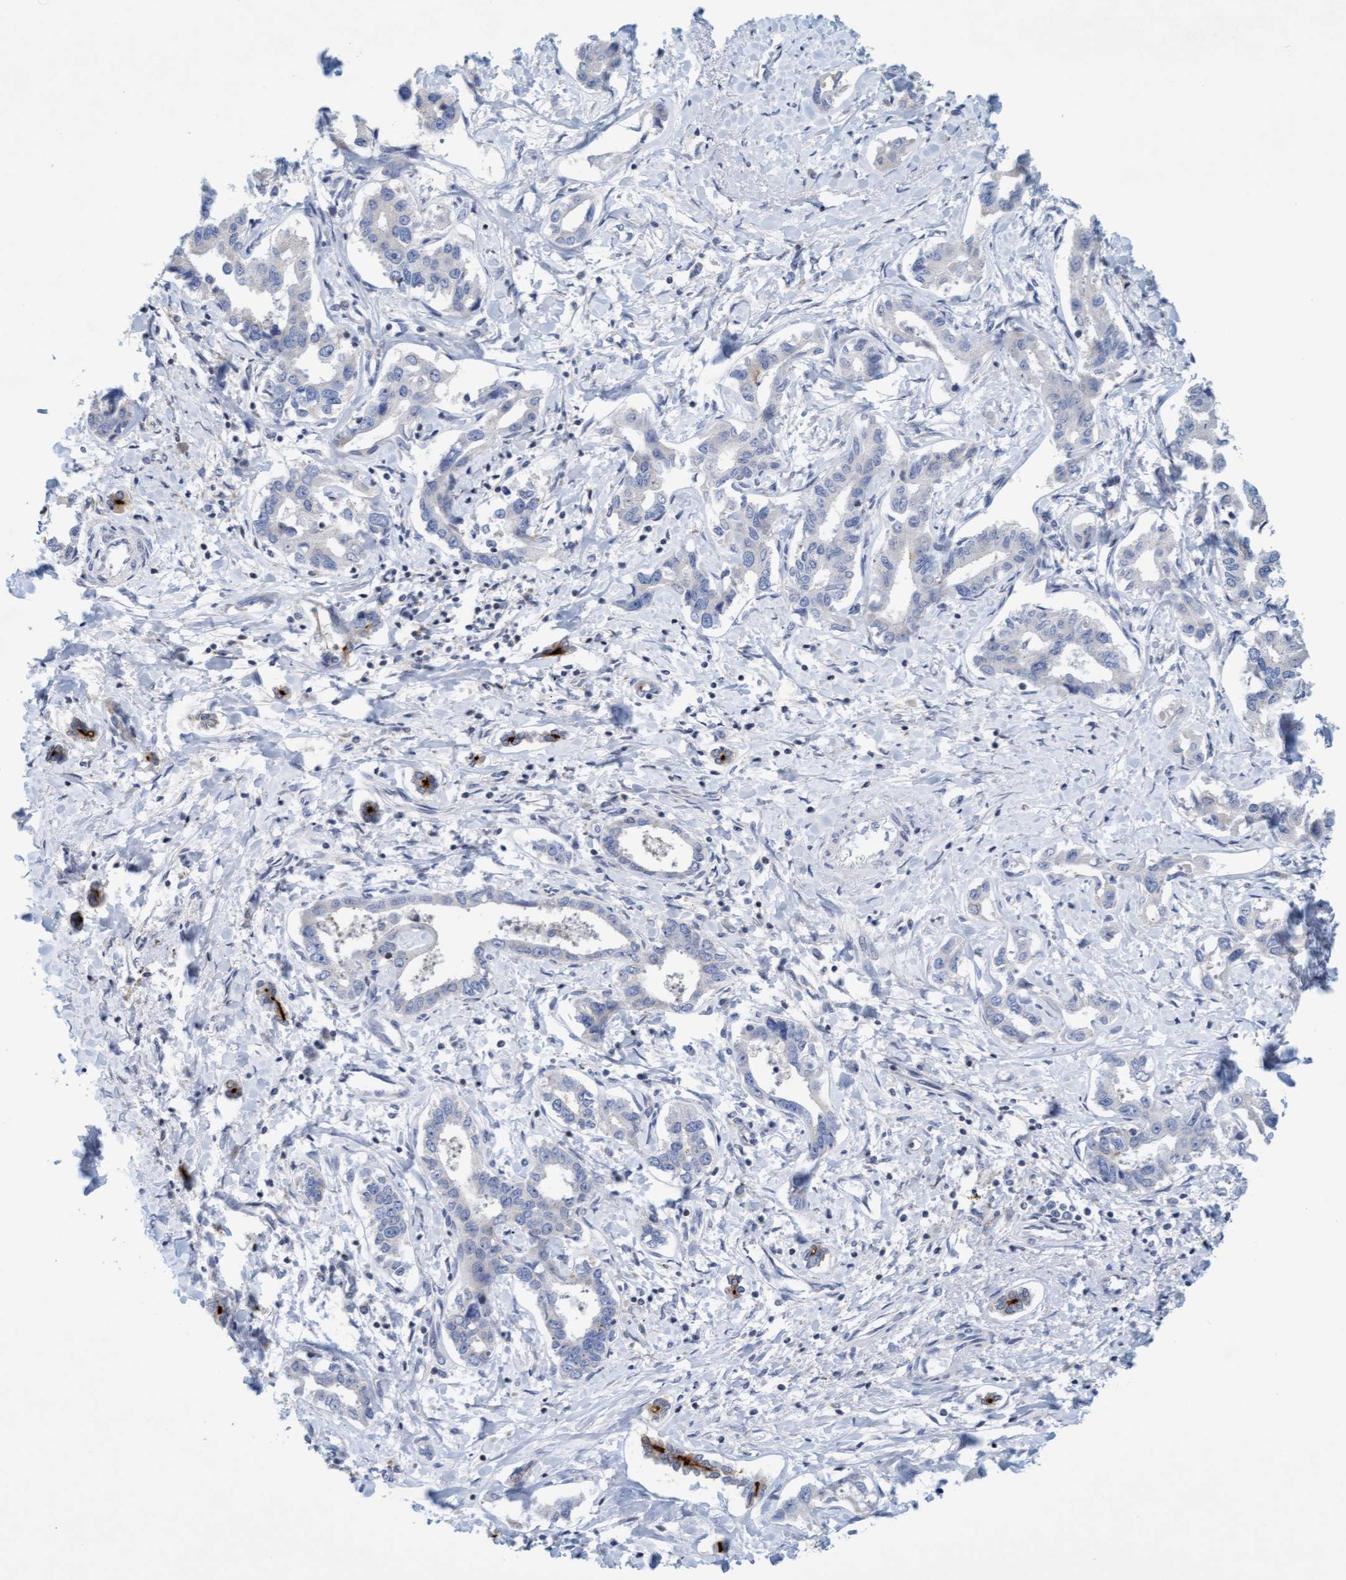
{"staining": {"intensity": "negative", "quantity": "none", "location": "none"}, "tissue": "liver cancer", "cell_type": "Tumor cells", "image_type": "cancer", "snomed": [{"axis": "morphology", "description": "Cholangiocarcinoma"}, {"axis": "topography", "description": "Liver"}], "caption": "High power microscopy histopathology image of an IHC image of liver cancer, revealing no significant positivity in tumor cells.", "gene": "SLC28A3", "patient": {"sex": "male", "age": 59}}